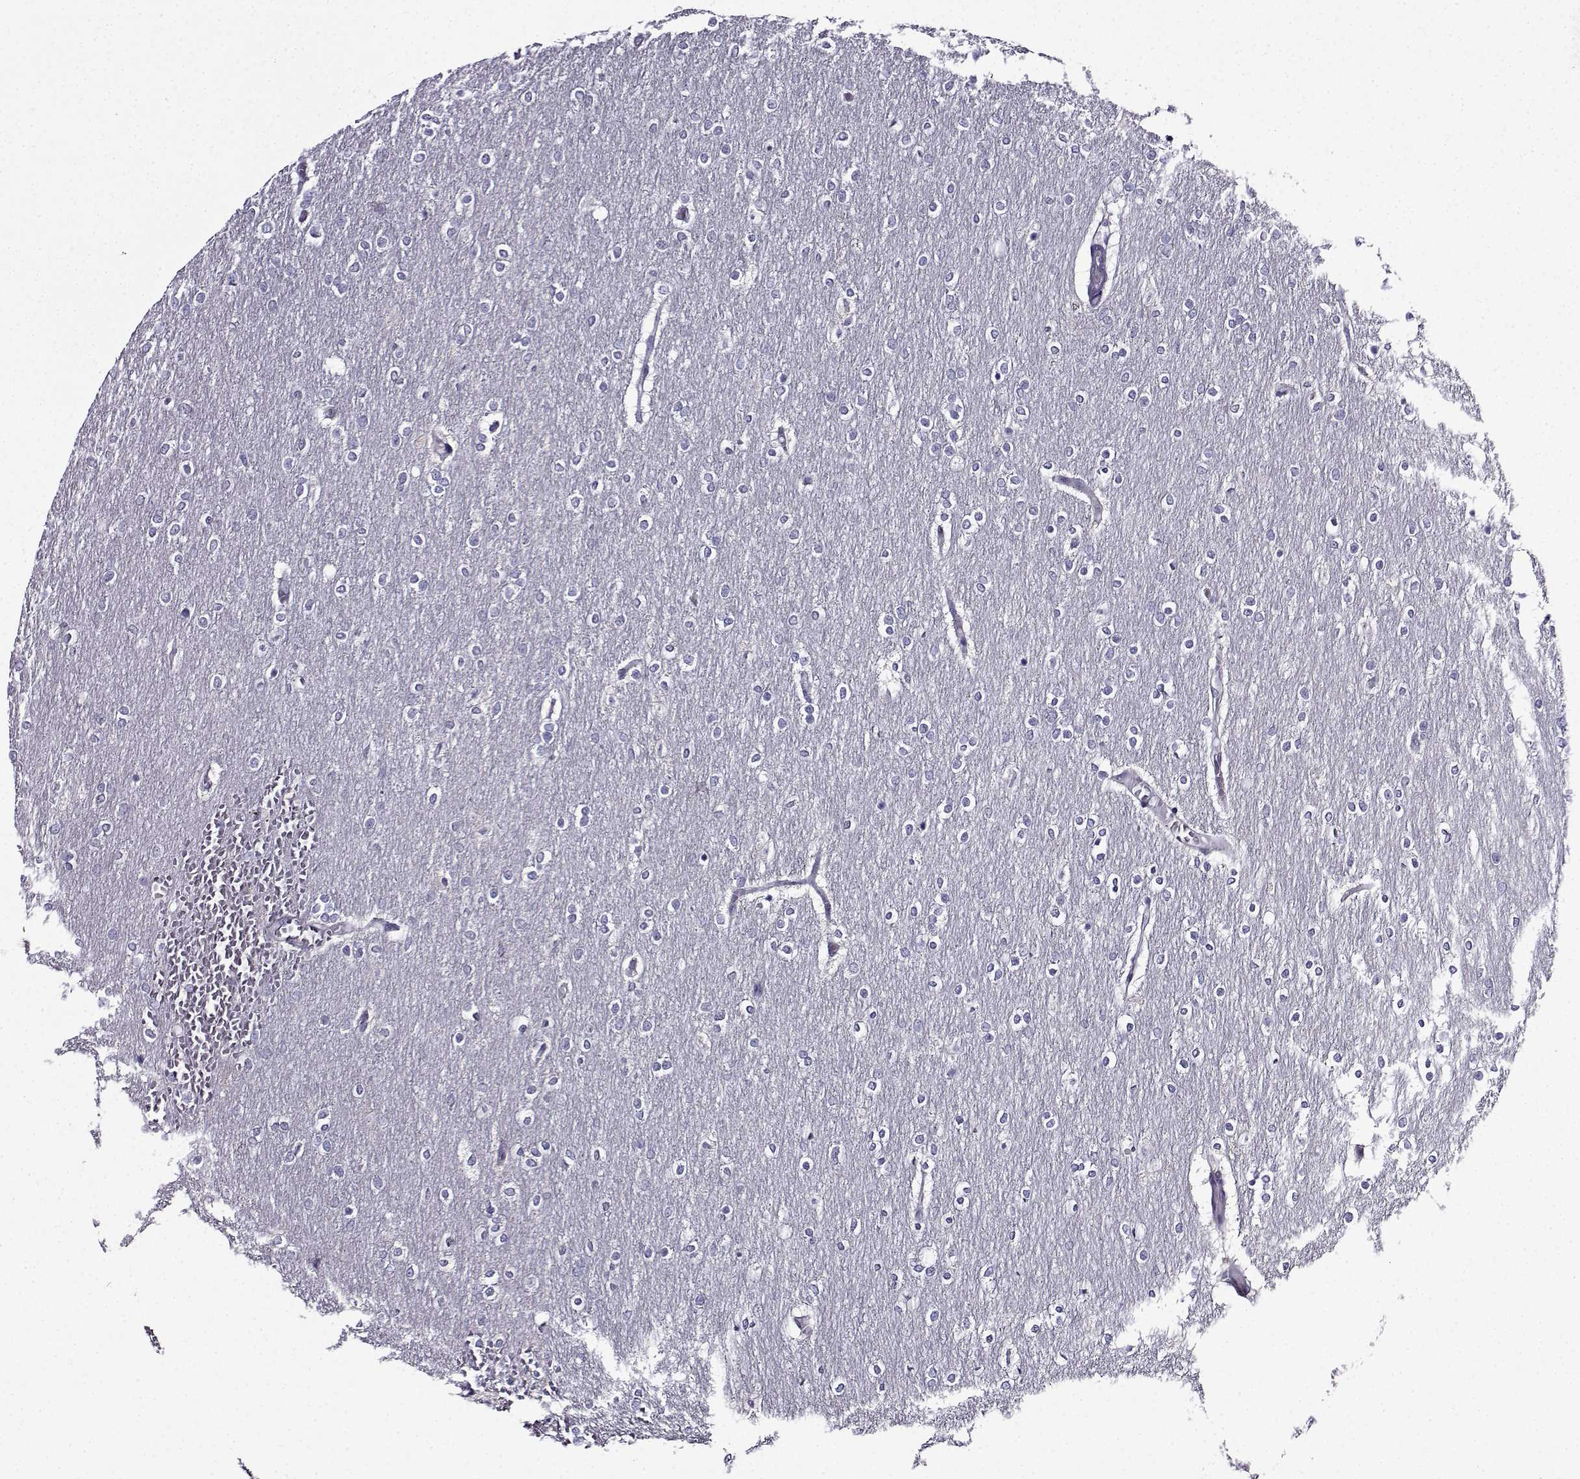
{"staining": {"intensity": "negative", "quantity": "none", "location": "none"}, "tissue": "glioma", "cell_type": "Tumor cells", "image_type": "cancer", "snomed": [{"axis": "morphology", "description": "Glioma, malignant, High grade"}, {"axis": "topography", "description": "Brain"}], "caption": "A high-resolution image shows immunohistochemistry staining of malignant high-grade glioma, which displays no significant positivity in tumor cells. (Brightfield microscopy of DAB (3,3'-diaminobenzidine) immunohistochemistry at high magnification).", "gene": "TMEM266", "patient": {"sex": "female", "age": 61}}